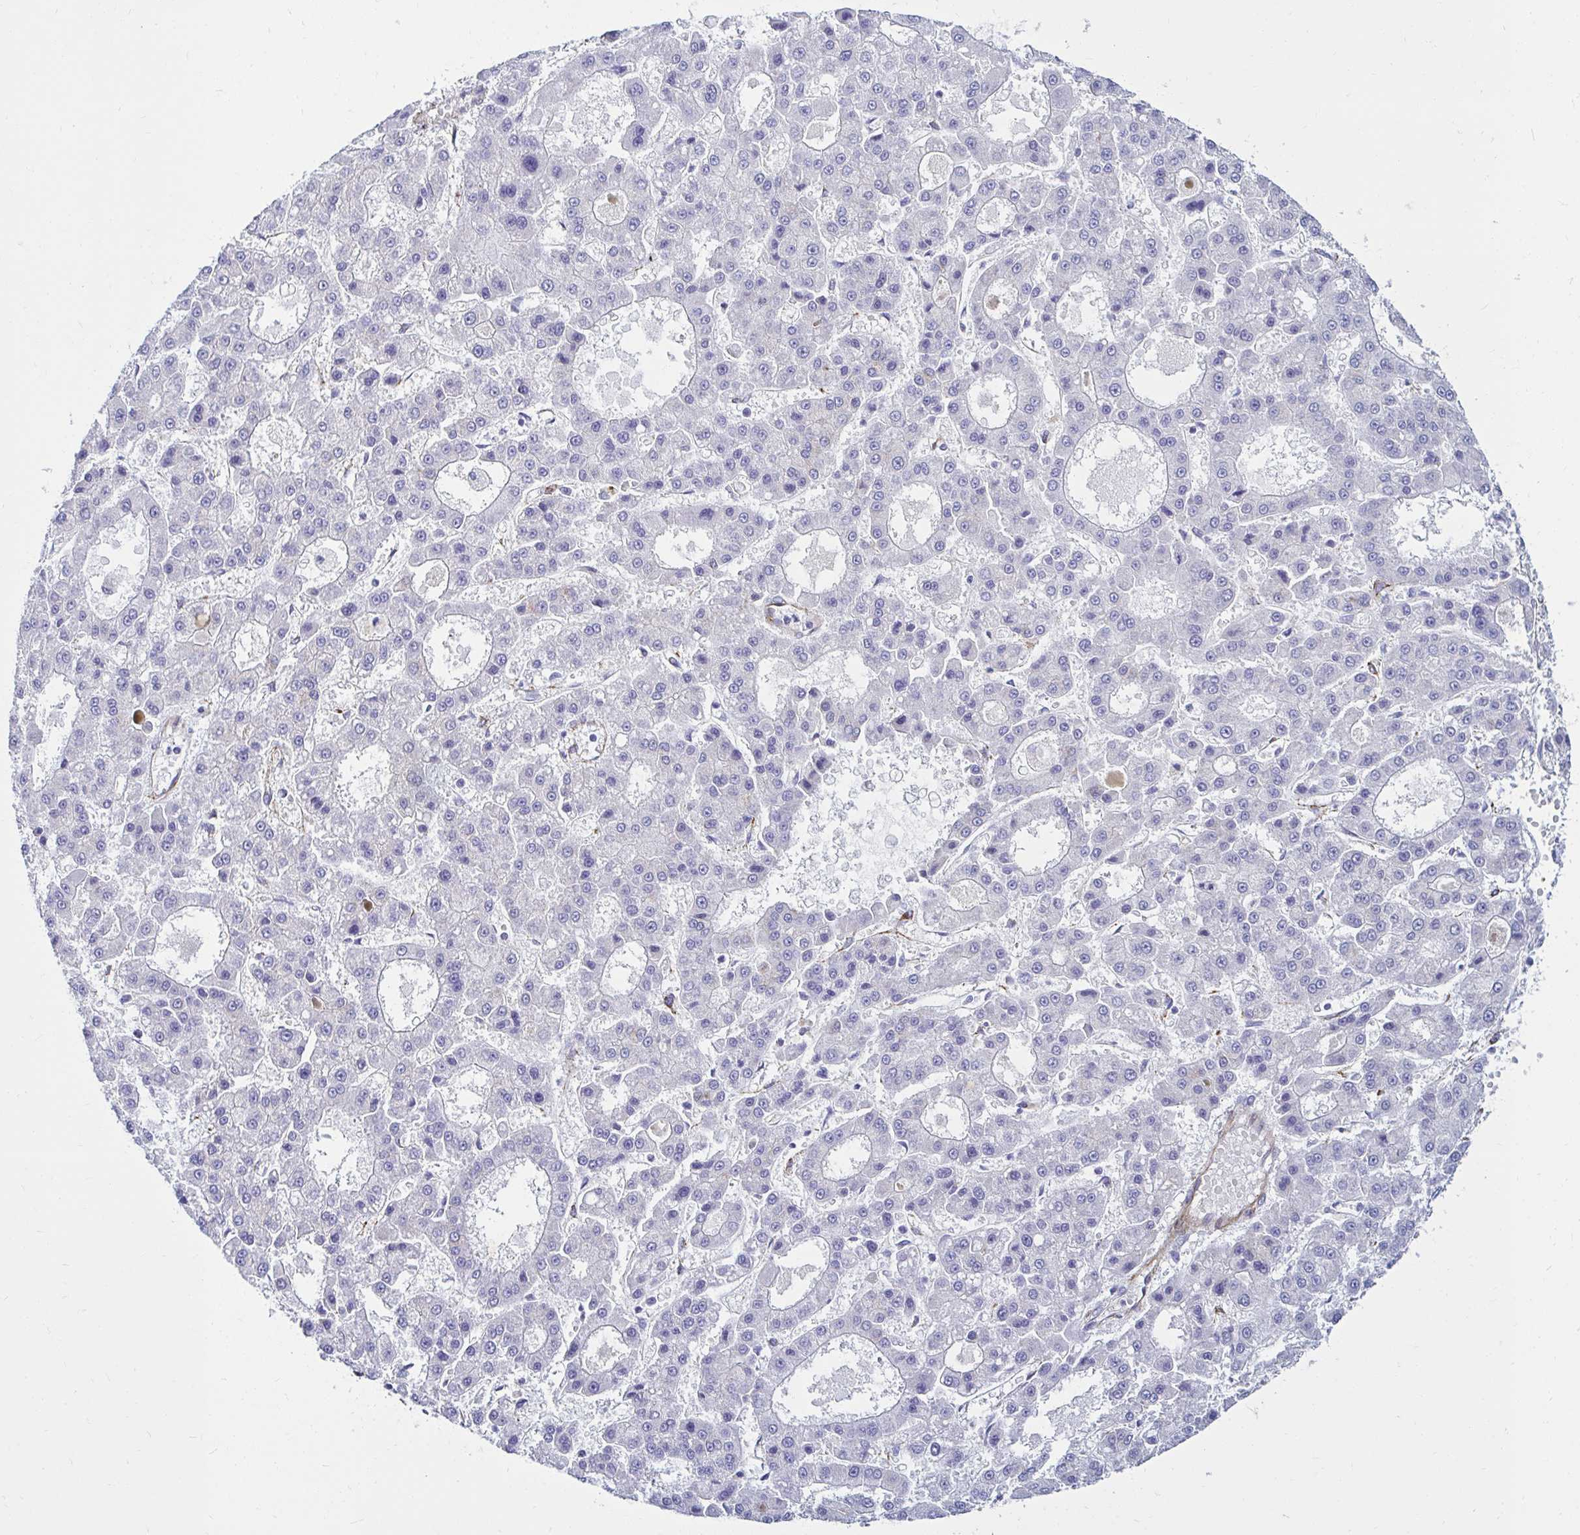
{"staining": {"intensity": "negative", "quantity": "none", "location": "none"}, "tissue": "liver cancer", "cell_type": "Tumor cells", "image_type": "cancer", "snomed": [{"axis": "morphology", "description": "Carcinoma, Hepatocellular, NOS"}, {"axis": "topography", "description": "Liver"}], "caption": "This is a micrograph of immunohistochemistry staining of hepatocellular carcinoma (liver), which shows no positivity in tumor cells. (DAB immunohistochemistry, high magnification).", "gene": "ANKRD62", "patient": {"sex": "male", "age": 70}}